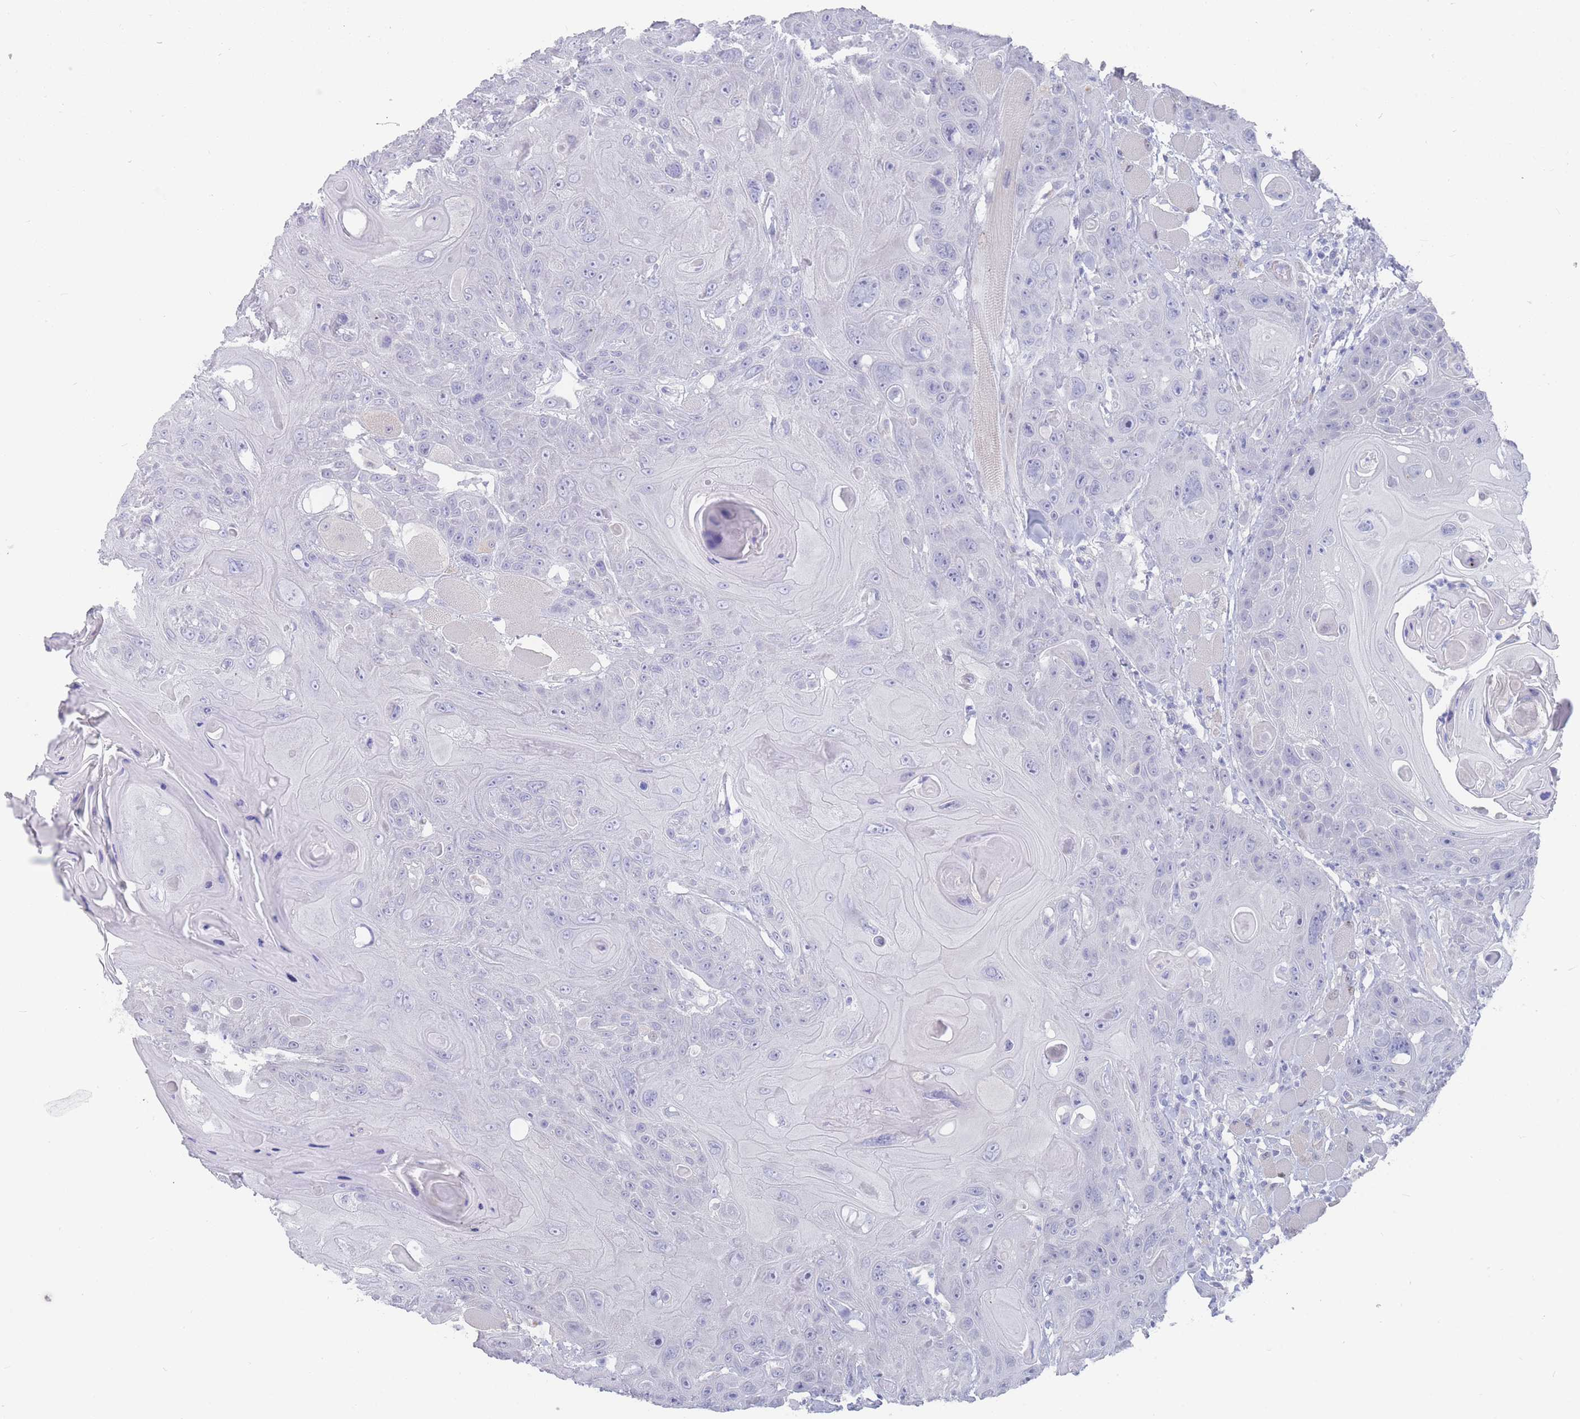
{"staining": {"intensity": "negative", "quantity": "none", "location": "none"}, "tissue": "head and neck cancer", "cell_type": "Tumor cells", "image_type": "cancer", "snomed": [{"axis": "morphology", "description": "Squamous cell carcinoma, NOS"}, {"axis": "topography", "description": "Head-Neck"}], "caption": "An IHC photomicrograph of head and neck squamous cell carcinoma is shown. There is no staining in tumor cells of head and neck squamous cell carcinoma.", "gene": "CYP51A1", "patient": {"sex": "female", "age": 59}}